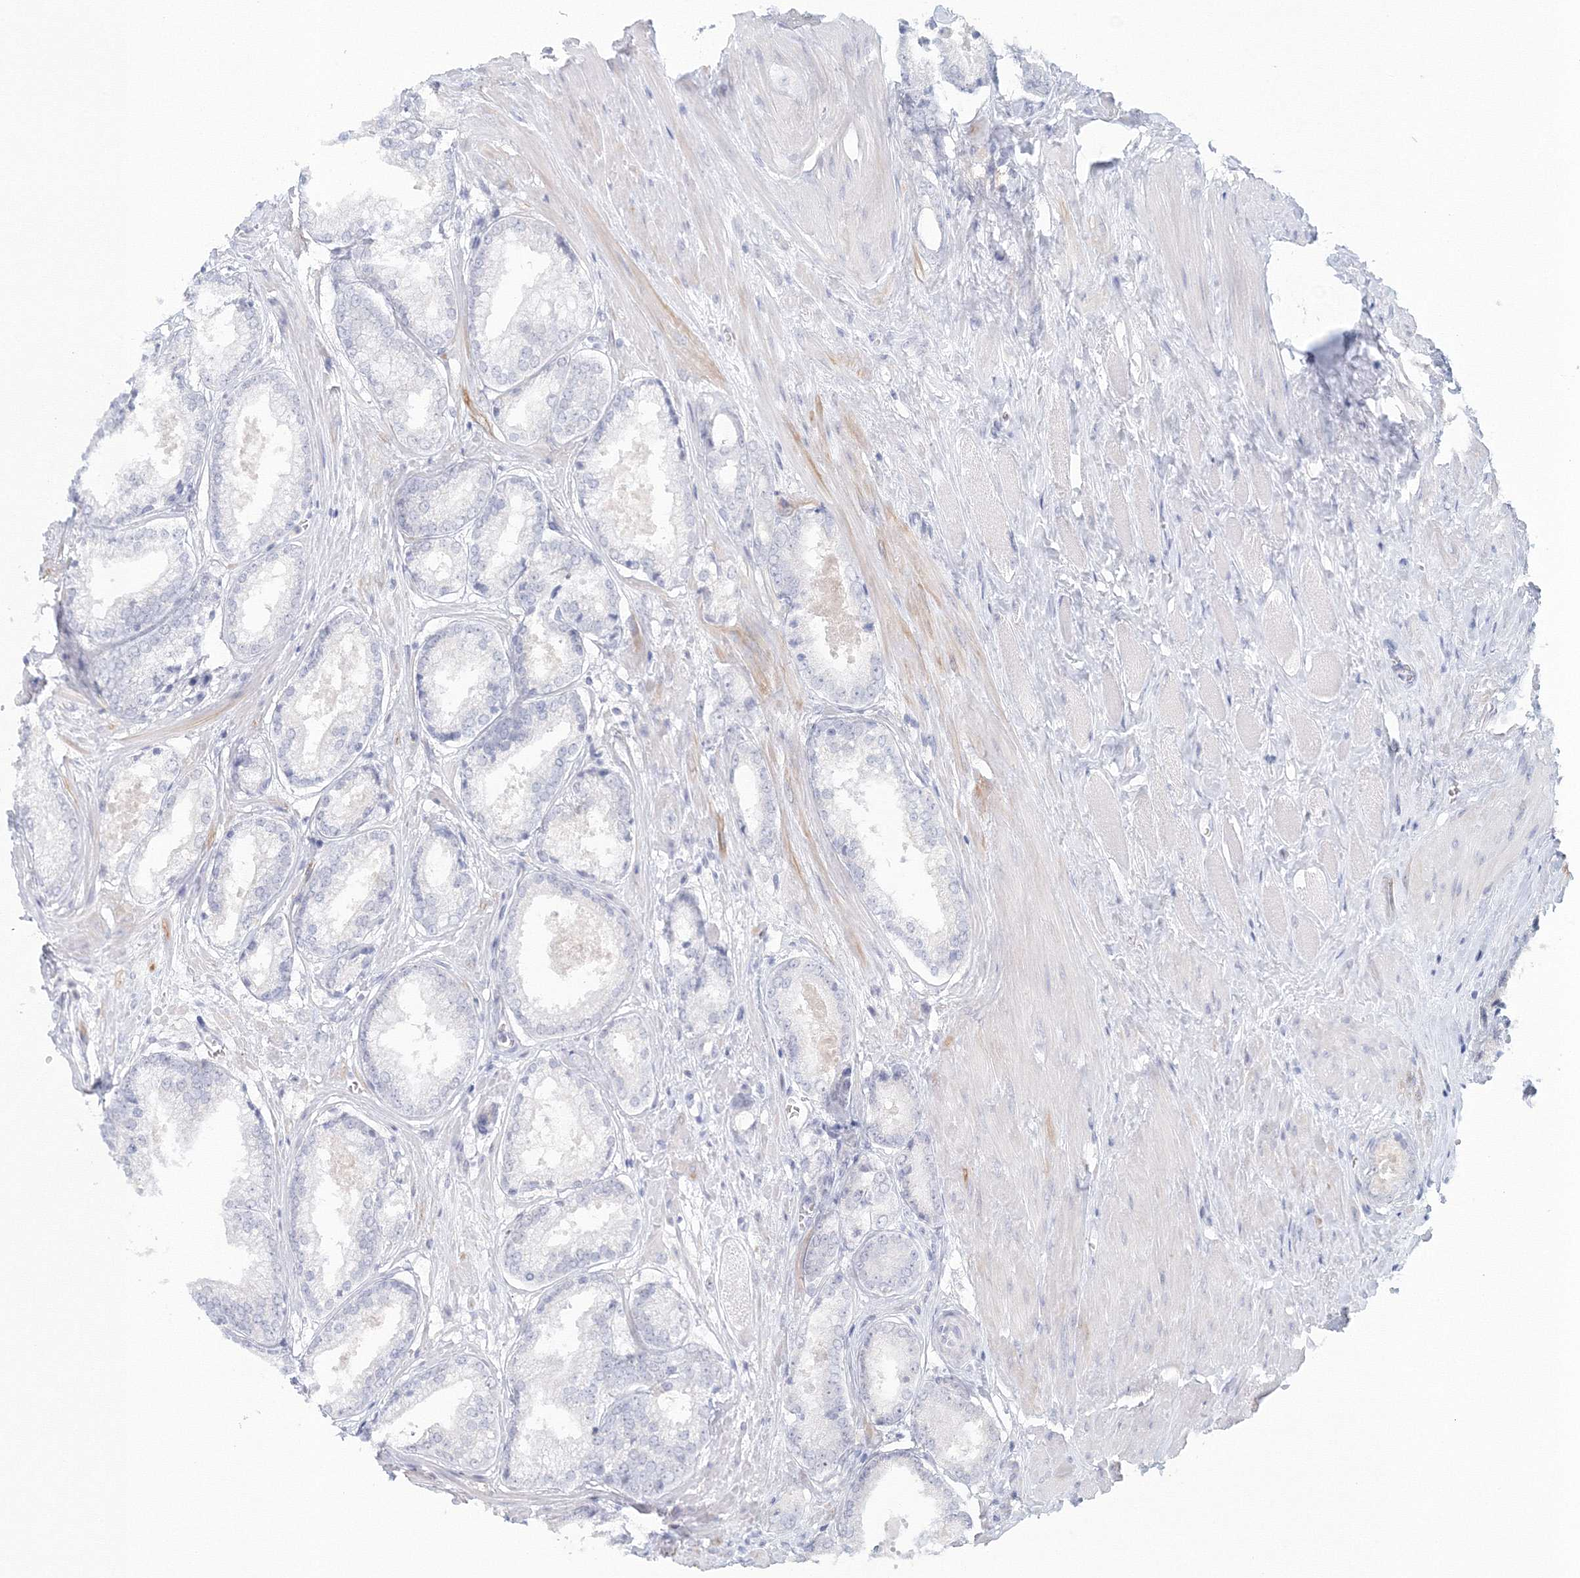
{"staining": {"intensity": "negative", "quantity": "none", "location": "none"}, "tissue": "prostate cancer", "cell_type": "Tumor cells", "image_type": "cancer", "snomed": [{"axis": "morphology", "description": "Adenocarcinoma, Low grade"}, {"axis": "topography", "description": "Prostate"}], "caption": "This is an immunohistochemistry (IHC) photomicrograph of prostate cancer (adenocarcinoma (low-grade)). There is no positivity in tumor cells.", "gene": "VSIG1", "patient": {"sex": "male", "age": 64}}